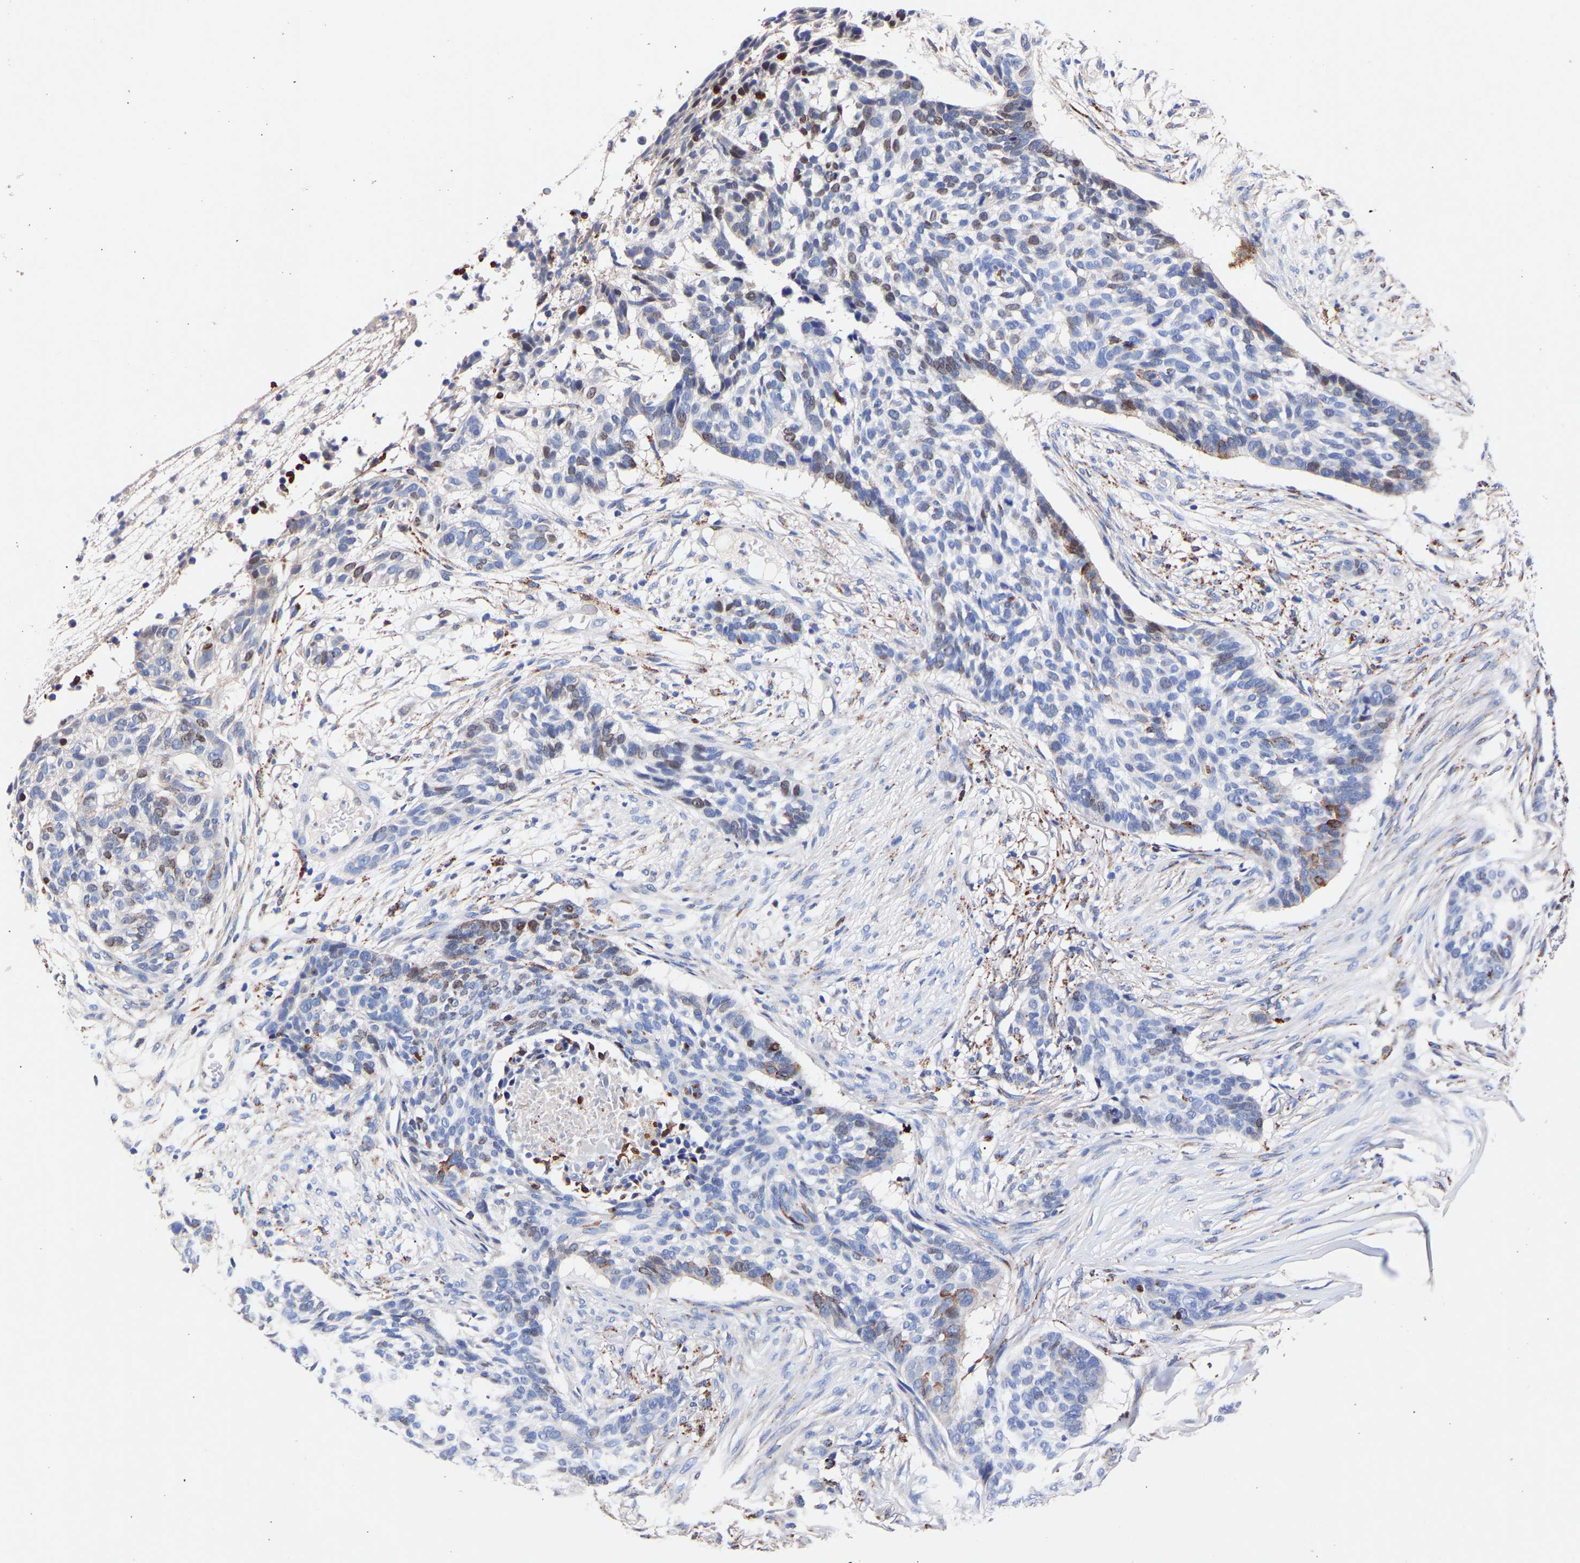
{"staining": {"intensity": "weak", "quantity": "<25%", "location": "cytoplasmic/membranous,nuclear"}, "tissue": "skin cancer", "cell_type": "Tumor cells", "image_type": "cancer", "snomed": [{"axis": "morphology", "description": "Basal cell carcinoma"}, {"axis": "topography", "description": "Skin"}], "caption": "A histopathology image of human skin cancer is negative for staining in tumor cells.", "gene": "SEM1", "patient": {"sex": "male", "age": 85}}